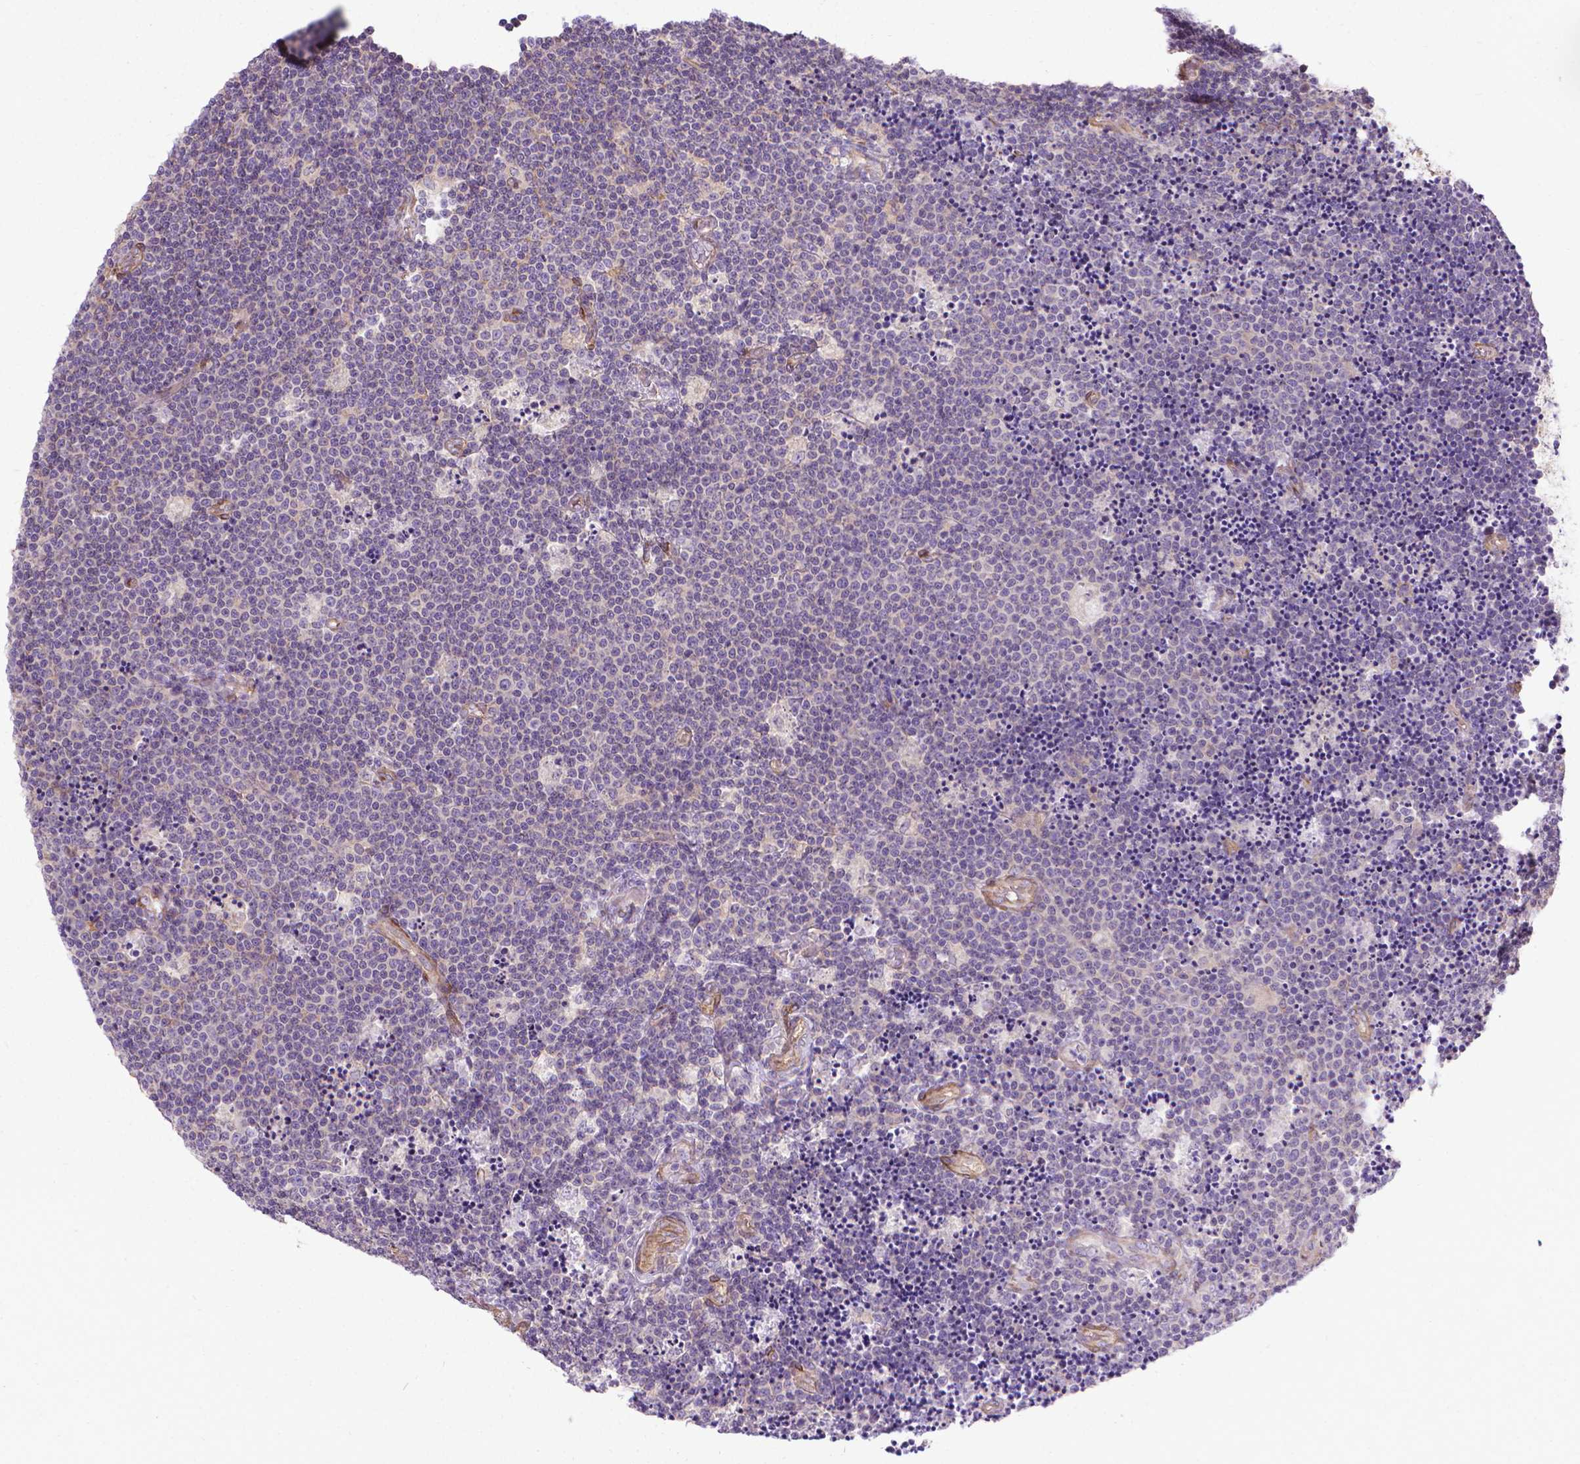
{"staining": {"intensity": "negative", "quantity": "none", "location": "none"}, "tissue": "lymphoma", "cell_type": "Tumor cells", "image_type": "cancer", "snomed": [{"axis": "morphology", "description": "Malignant lymphoma, non-Hodgkin's type, Low grade"}, {"axis": "topography", "description": "Brain"}], "caption": "Protein analysis of low-grade malignant lymphoma, non-Hodgkin's type reveals no significant positivity in tumor cells. Nuclei are stained in blue.", "gene": "CFAP299", "patient": {"sex": "female", "age": 66}}